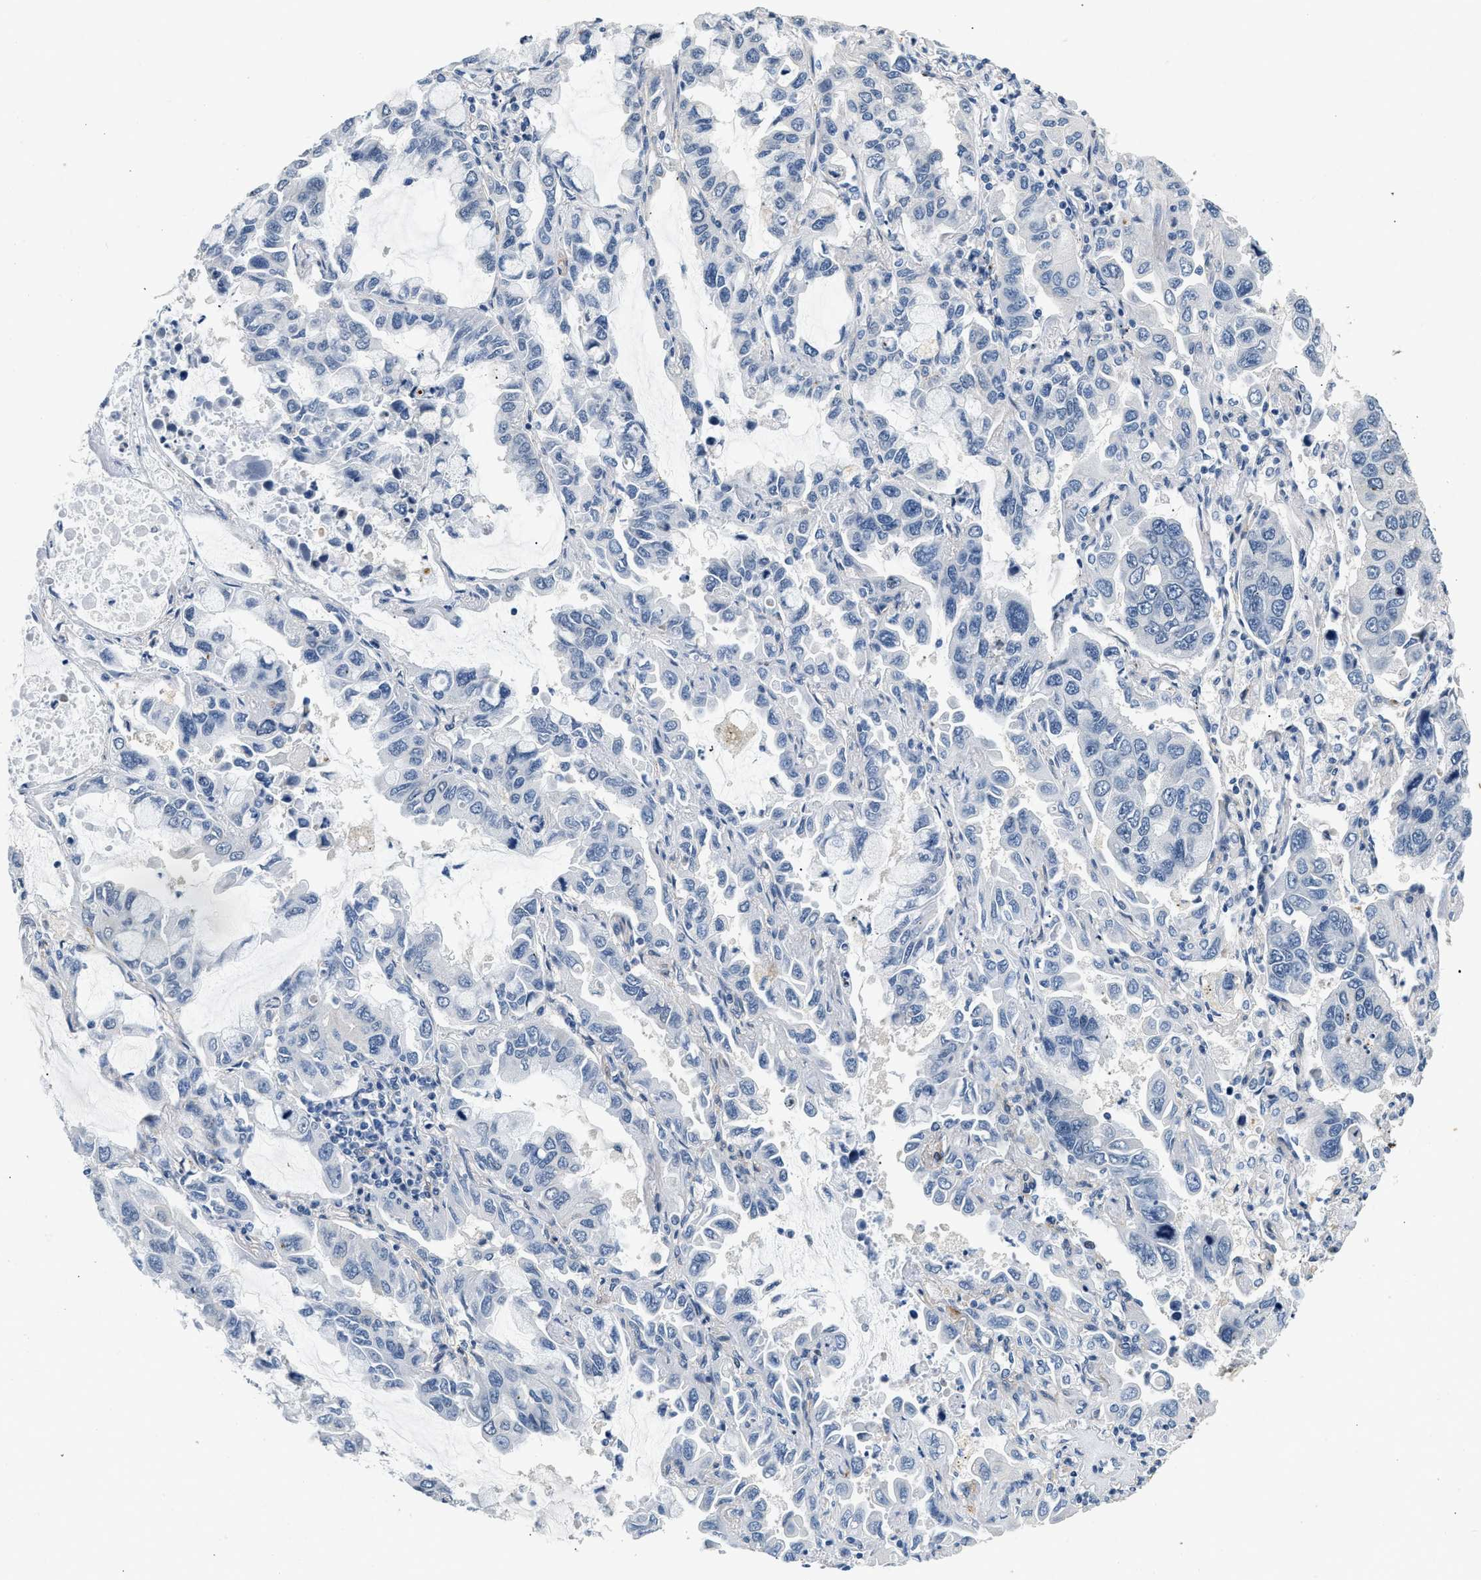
{"staining": {"intensity": "negative", "quantity": "none", "location": "none"}, "tissue": "lung cancer", "cell_type": "Tumor cells", "image_type": "cancer", "snomed": [{"axis": "morphology", "description": "Adenocarcinoma, NOS"}, {"axis": "topography", "description": "Lung"}], "caption": "There is no significant positivity in tumor cells of lung cancer (adenocarcinoma).", "gene": "PDGFRA", "patient": {"sex": "male", "age": 64}}